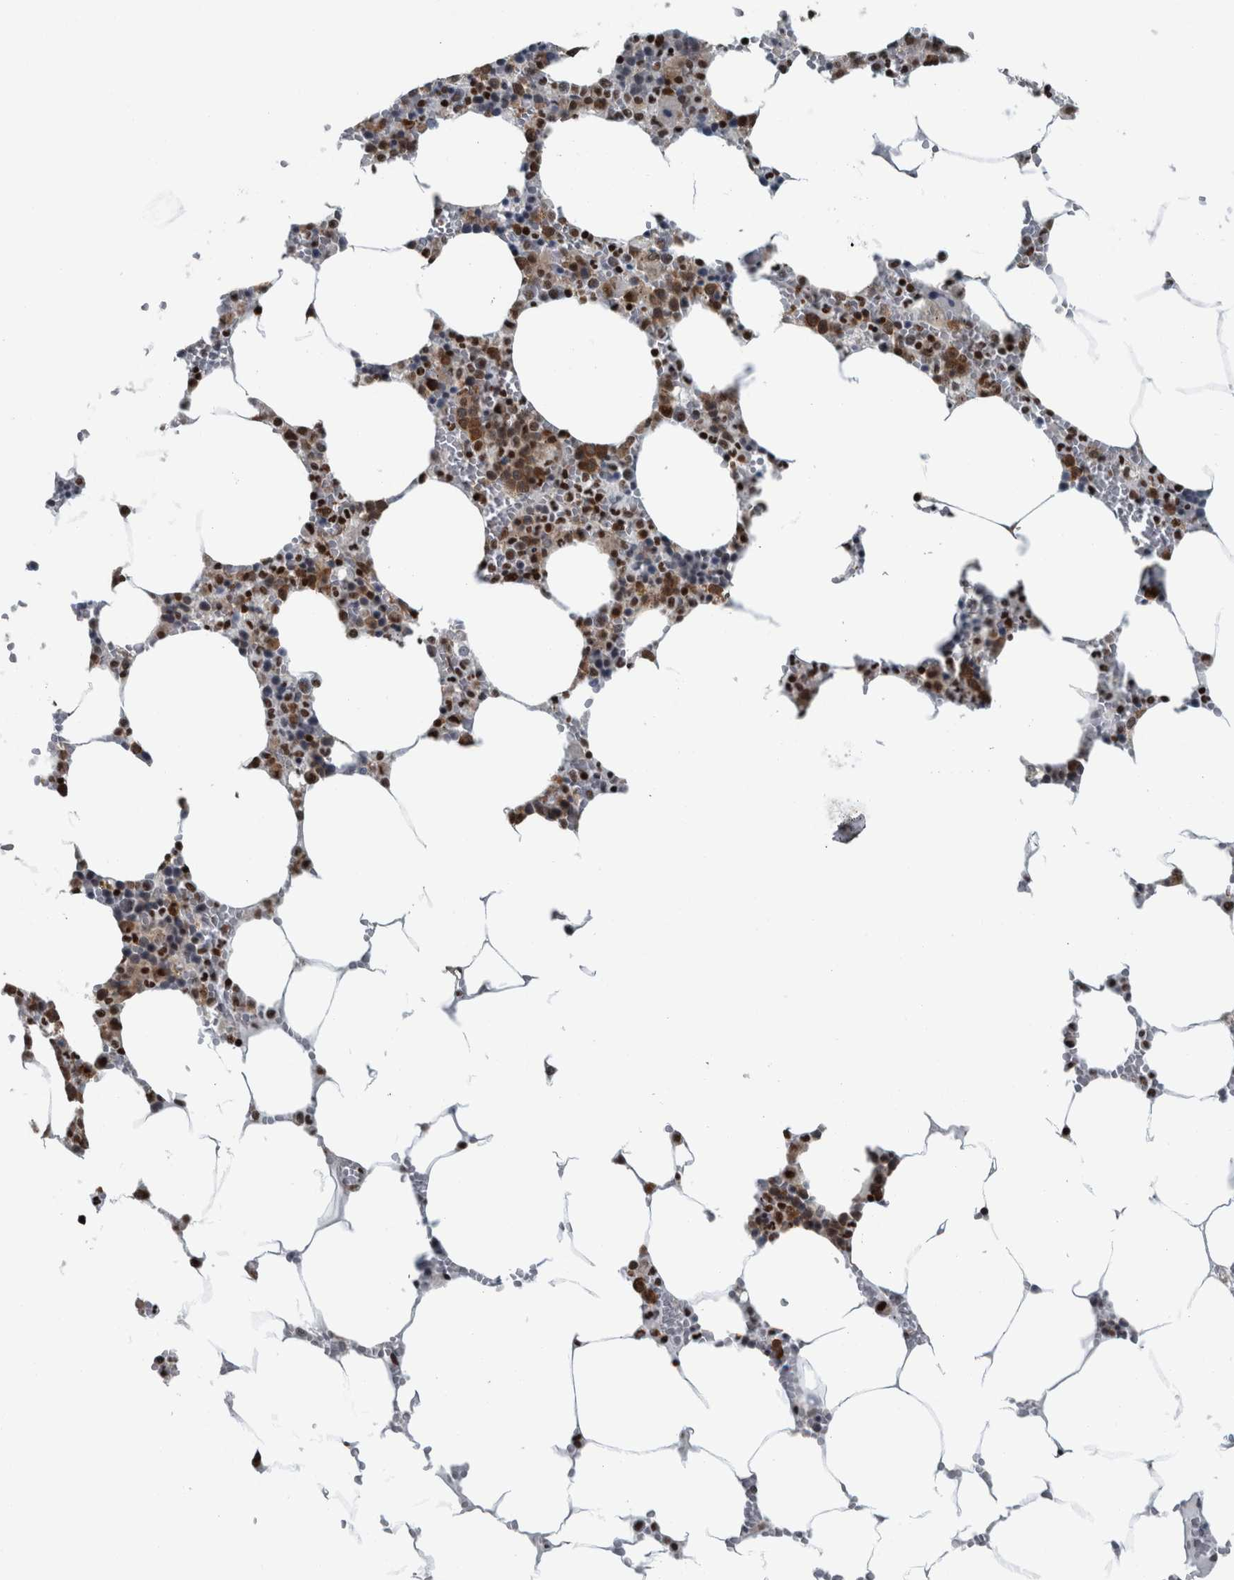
{"staining": {"intensity": "moderate", "quantity": "<25%", "location": "cytoplasmic/membranous,nuclear"}, "tissue": "bone marrow", "cell_type": "Hematopoietic cells", "image_type": "normal", "snomed": [{"axis": "morphology", "description": "Normal tissue, NOS"}, {"axis": "topography", "description": "Bone marrow"}], "caption": "Immunohistochemistry (IHC) photomicrograph of unremarkable bone marrow: bone marrow stained using immunohistochemistry (IHC) exhibits low levels of moderate protein expression localized specifically in the cytoplasmic/membranous,nuclear of hematopoietic cells, appearing as a cytoplasmic/membranous,nuclear brown color.", "gene": "DNMT3A", "patient": {"sex": "male", "age": 70}}